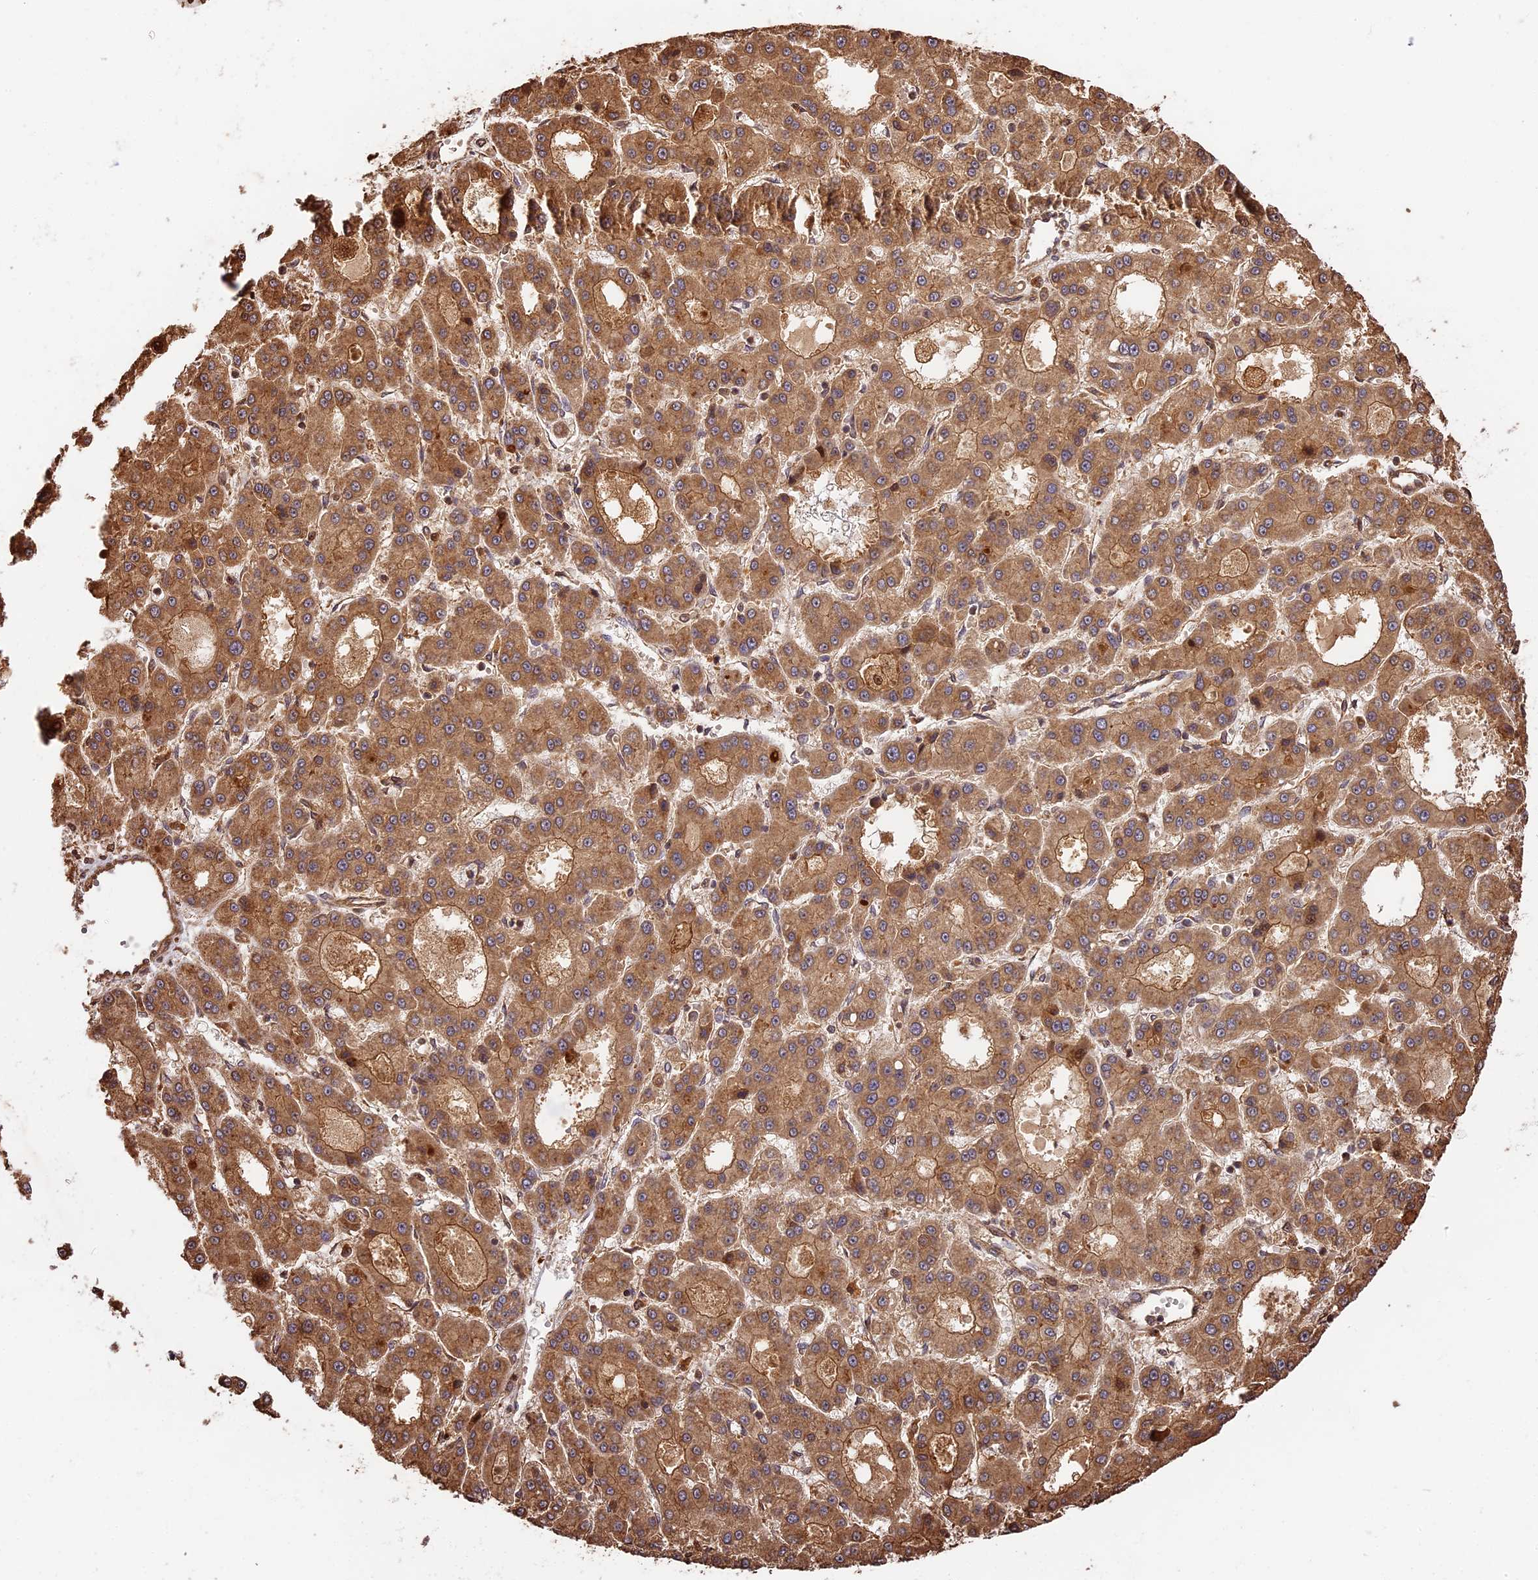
{"staining": {"intensity": "moderate", "quantity": ">75%", "location": "cytoplasmic/membranous"}, "tissue": "liver cancer", "cell_type": "Tumor cells", "image_type": "cancer", "snomed": [{"axis": "morphology", "description": "Carcinoma, Hepatocellular, NOS"}, {"axis": "topography", "description": "Liver"}], "caption": "Immunohistochemical staining of liver hepatocellular carcinoma demonstrates moderate cytoplasmic/membranous protein expression in approximately >75% of tumor cells.", "gene": "PPP1R37", "patient": {"sex": "male", "age": 70}}